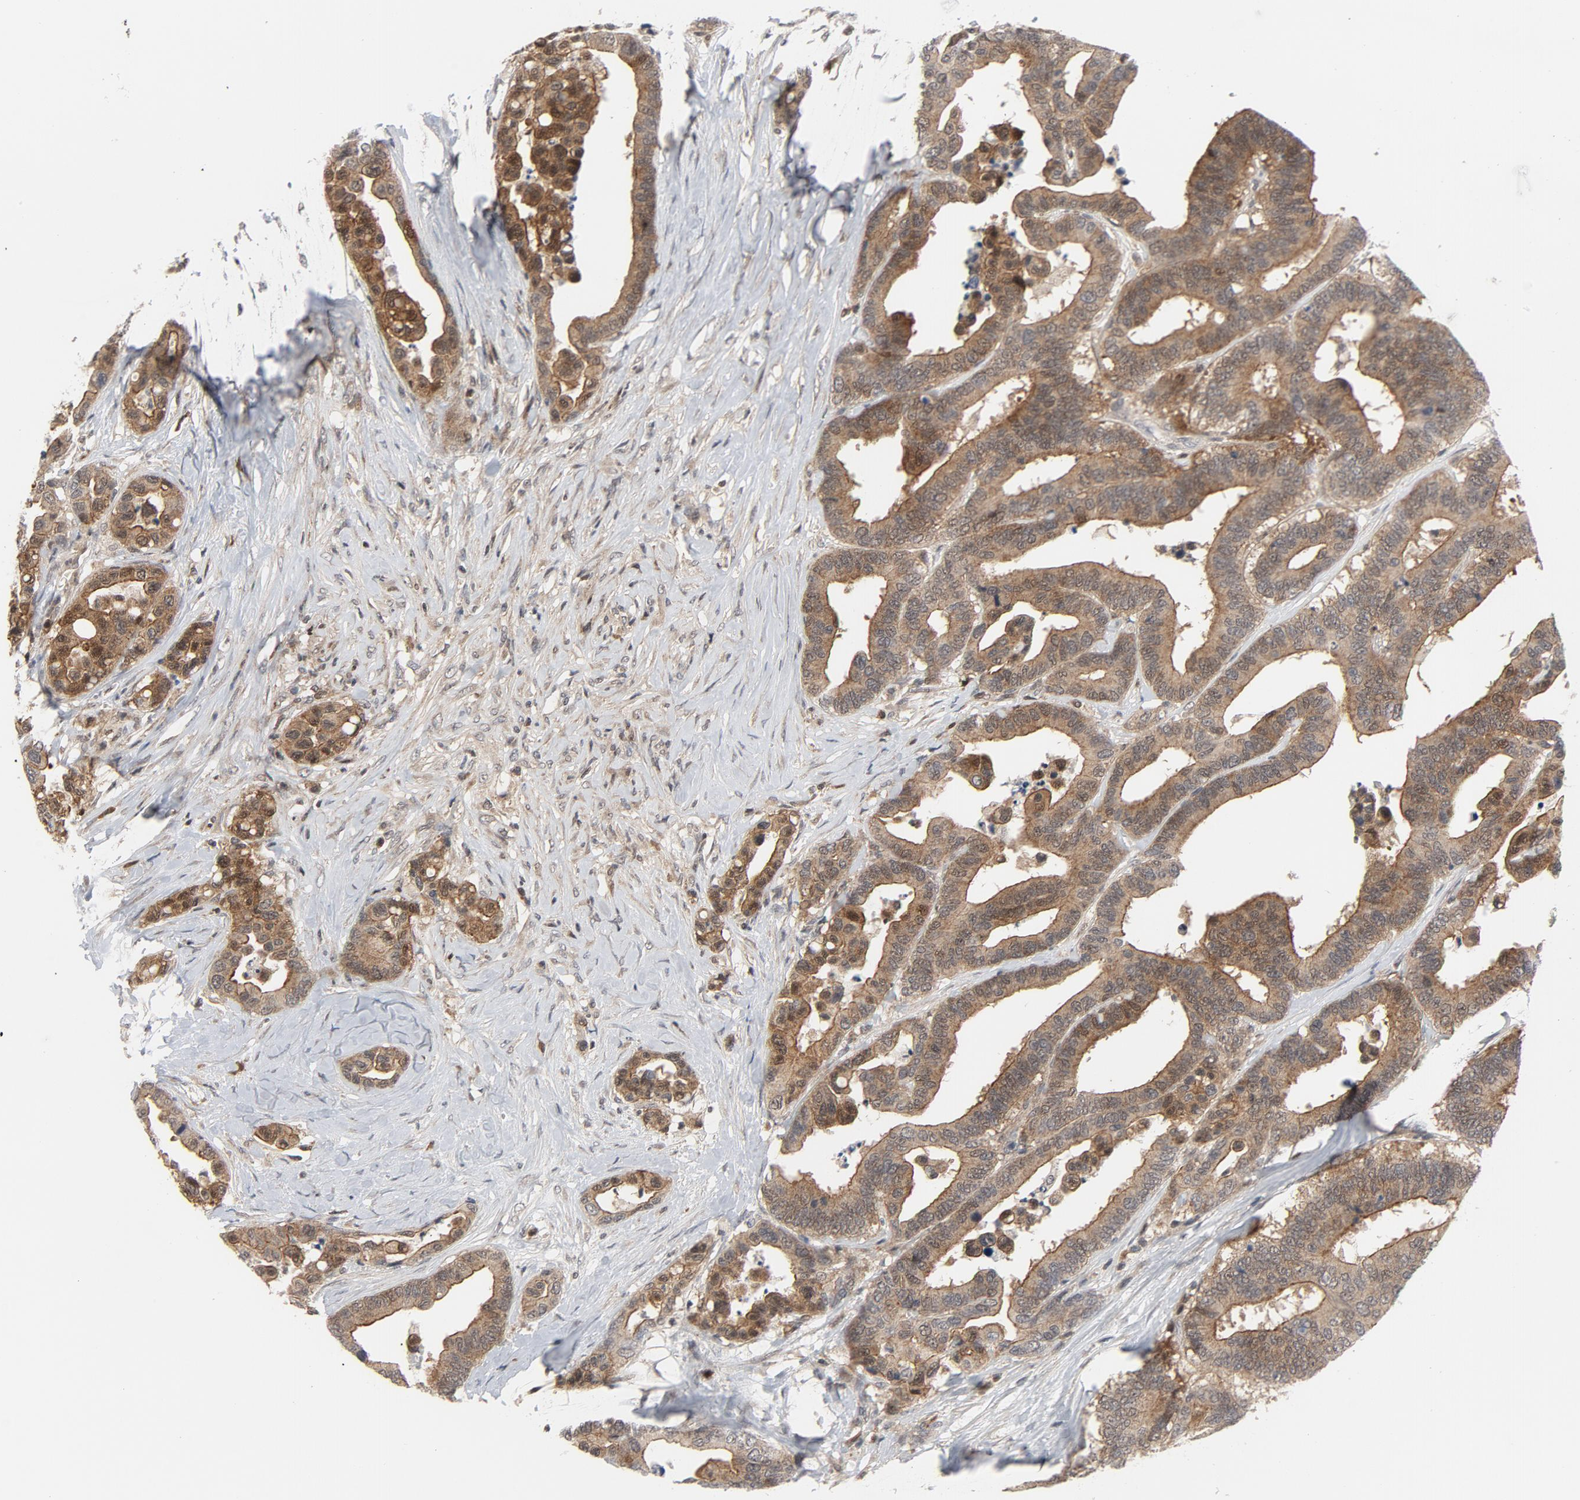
{"staining": {"intensity": "moderate", "quantity": ">75%", "location": "cytoplasmic/membranous,nuclear"}, "tissue": "colorectal cancer", "cell_type": "Tumor cells", "image_type": "cancer", "snomed": [{"axis": "morphology", "description": "Adenocarcinoma, NOS"}, {"axis": "topography", "description": "Colon"}], "caption": "High-magnification brightfield microscopy of colorectal cancer (adenocarcinoma) stained with DAB (3,3'-diaminobenzidine) (brown) and counterstained with hematoxylin (blue). tumor cells exhibit moderate cytoplasmic/membranous and nuclear positivity is appreciated in approximately>75% of cells.", "gene": "TRADD", "patient": {"sex": "male", "age": 82}}